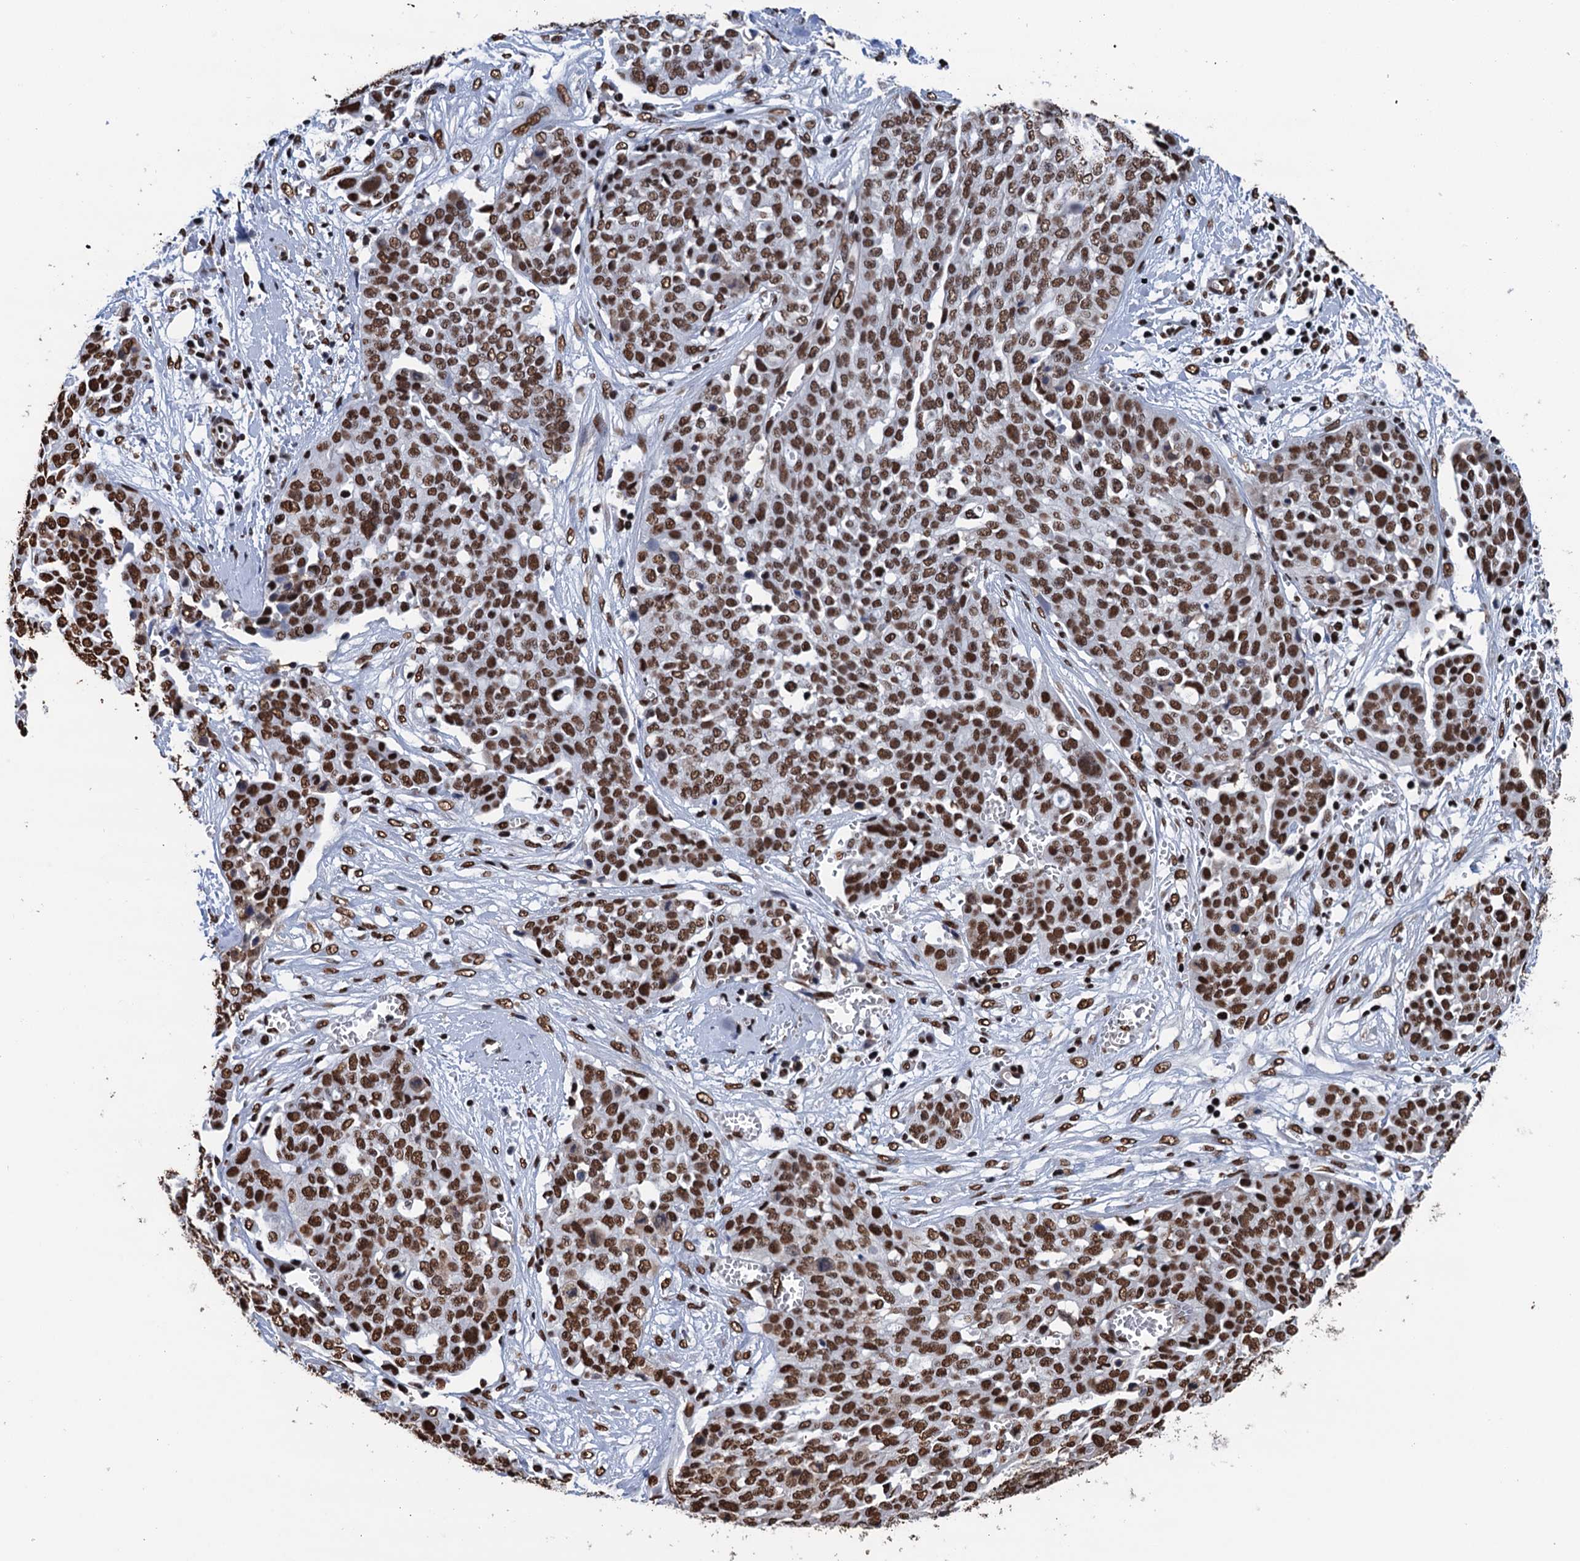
{"staining": {"intensity": "strong", "quantity": ">75%", "location": "nuclear"}, "tissue": "ovarian cancer", "cell_type": "Tumor cells", "image_type": "cancer", "snomed": [{"axis": "morphology", "description": "Cystadenocarcinoma, serous, NOS"}, {"axis": "topography", "description": "Soft tissue"}, {"axis": "topography", "description": "Ovary"}], "caption": "Brown immunohistochemical staining in serous cystadenocarcinoma (ovarian) displays strong nuclear expression in about >75% of tumor cells.", "gene": "UBA2", "patient": {"sex": "female", "age": 57}}